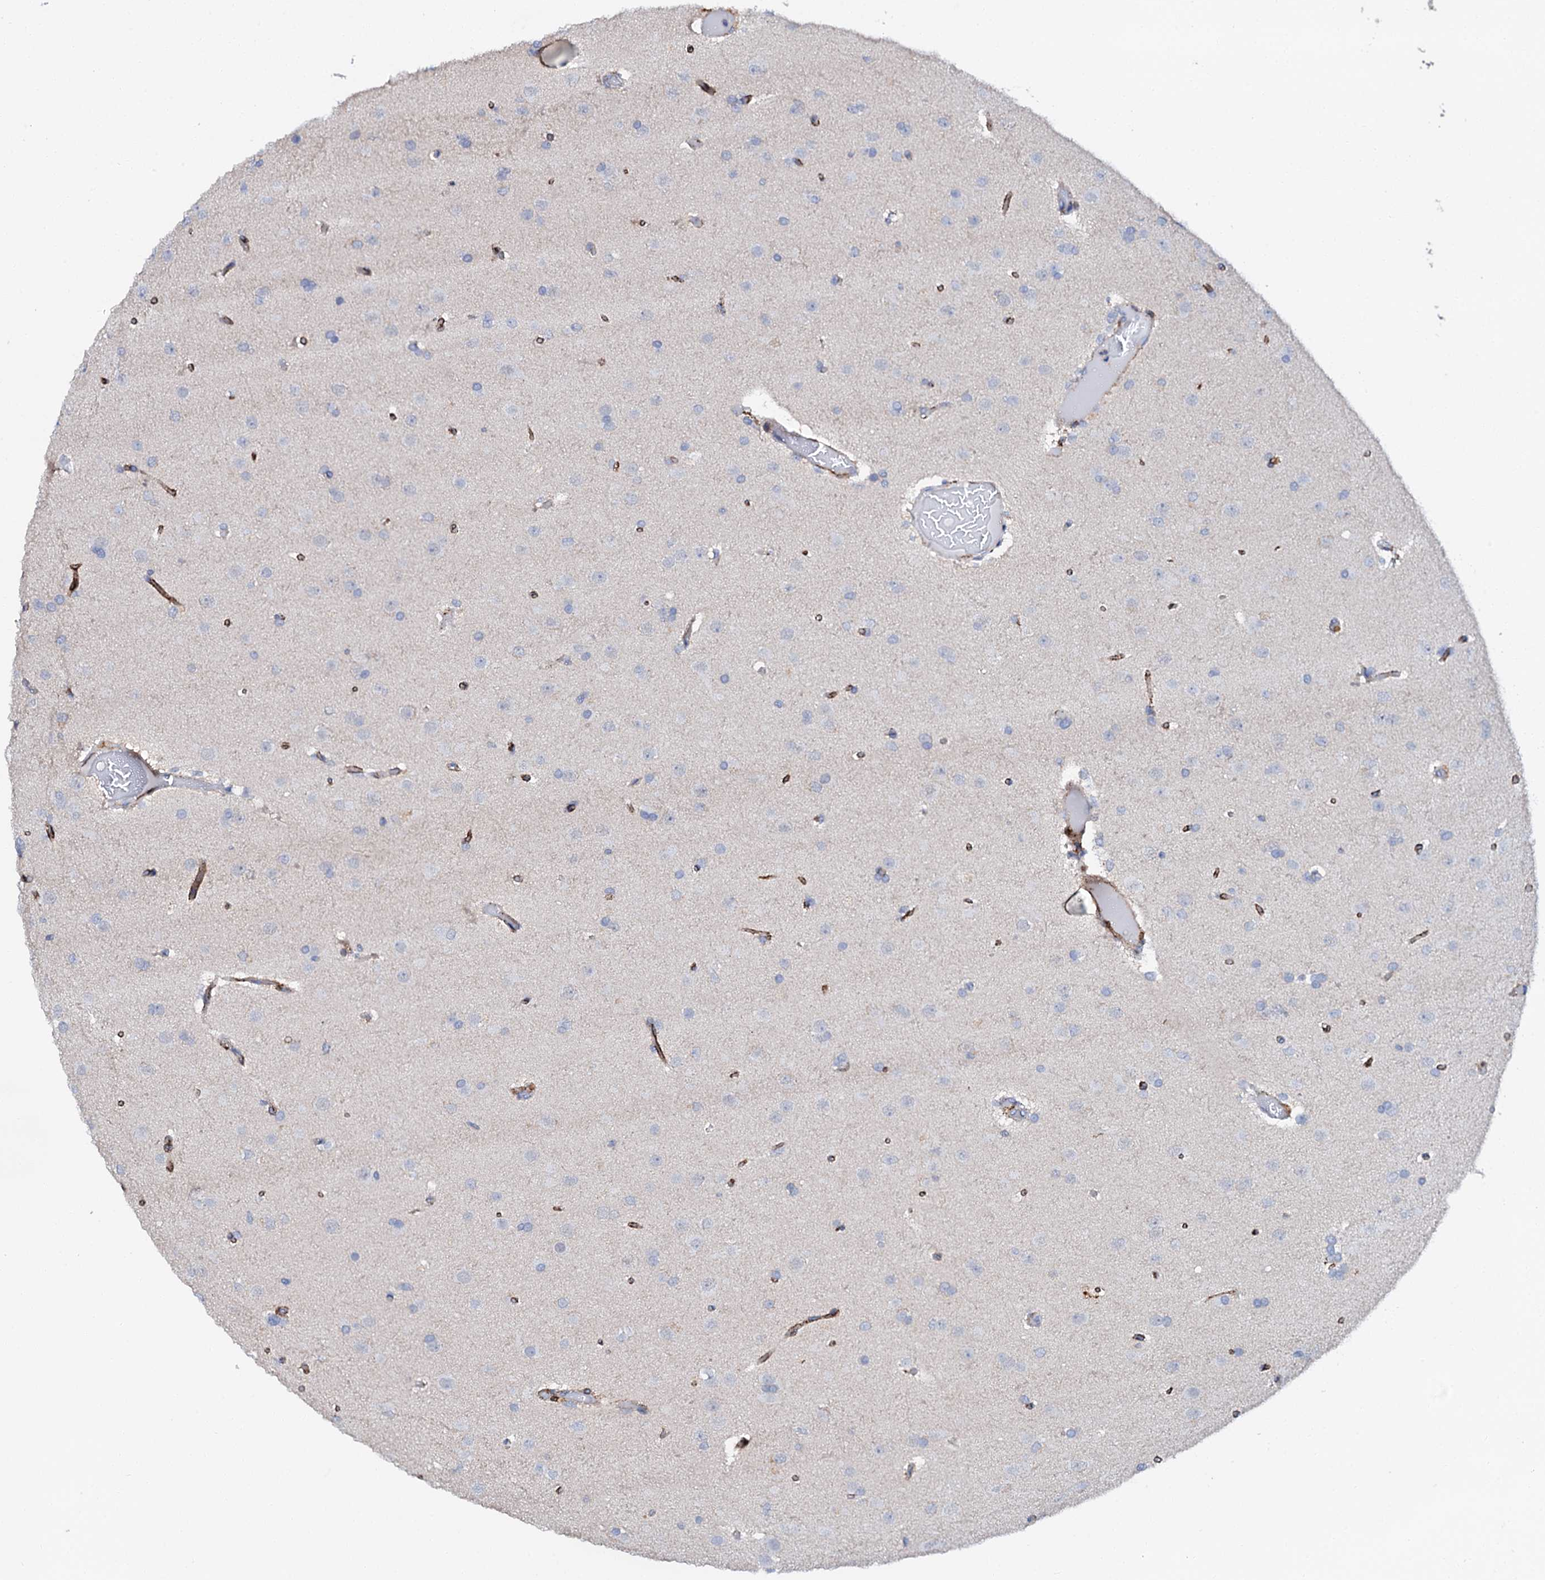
{"staining": {"intensity": "negative", "quantity": "none", "location": "none"}, "tissue": "glioma", "cell_type": "Tumor cells", "image_type": "cancer", "snomed": [{"axis": "morphology", "description": "Glioma, malignant, High grade"}, {"axis": "topography", "description": "Cerebral cortex"}], "caption": "A high-resolution photomicrograph shows immunohistochemistry (IHC) staining of malignant glioma (high-grade), which shows no significant expression in tumor cells. (Immunohistochemistry, brightfield microscopy, high magnification).", "gene": "MED13L", "patient": {"sex": "female", "age": 36}}